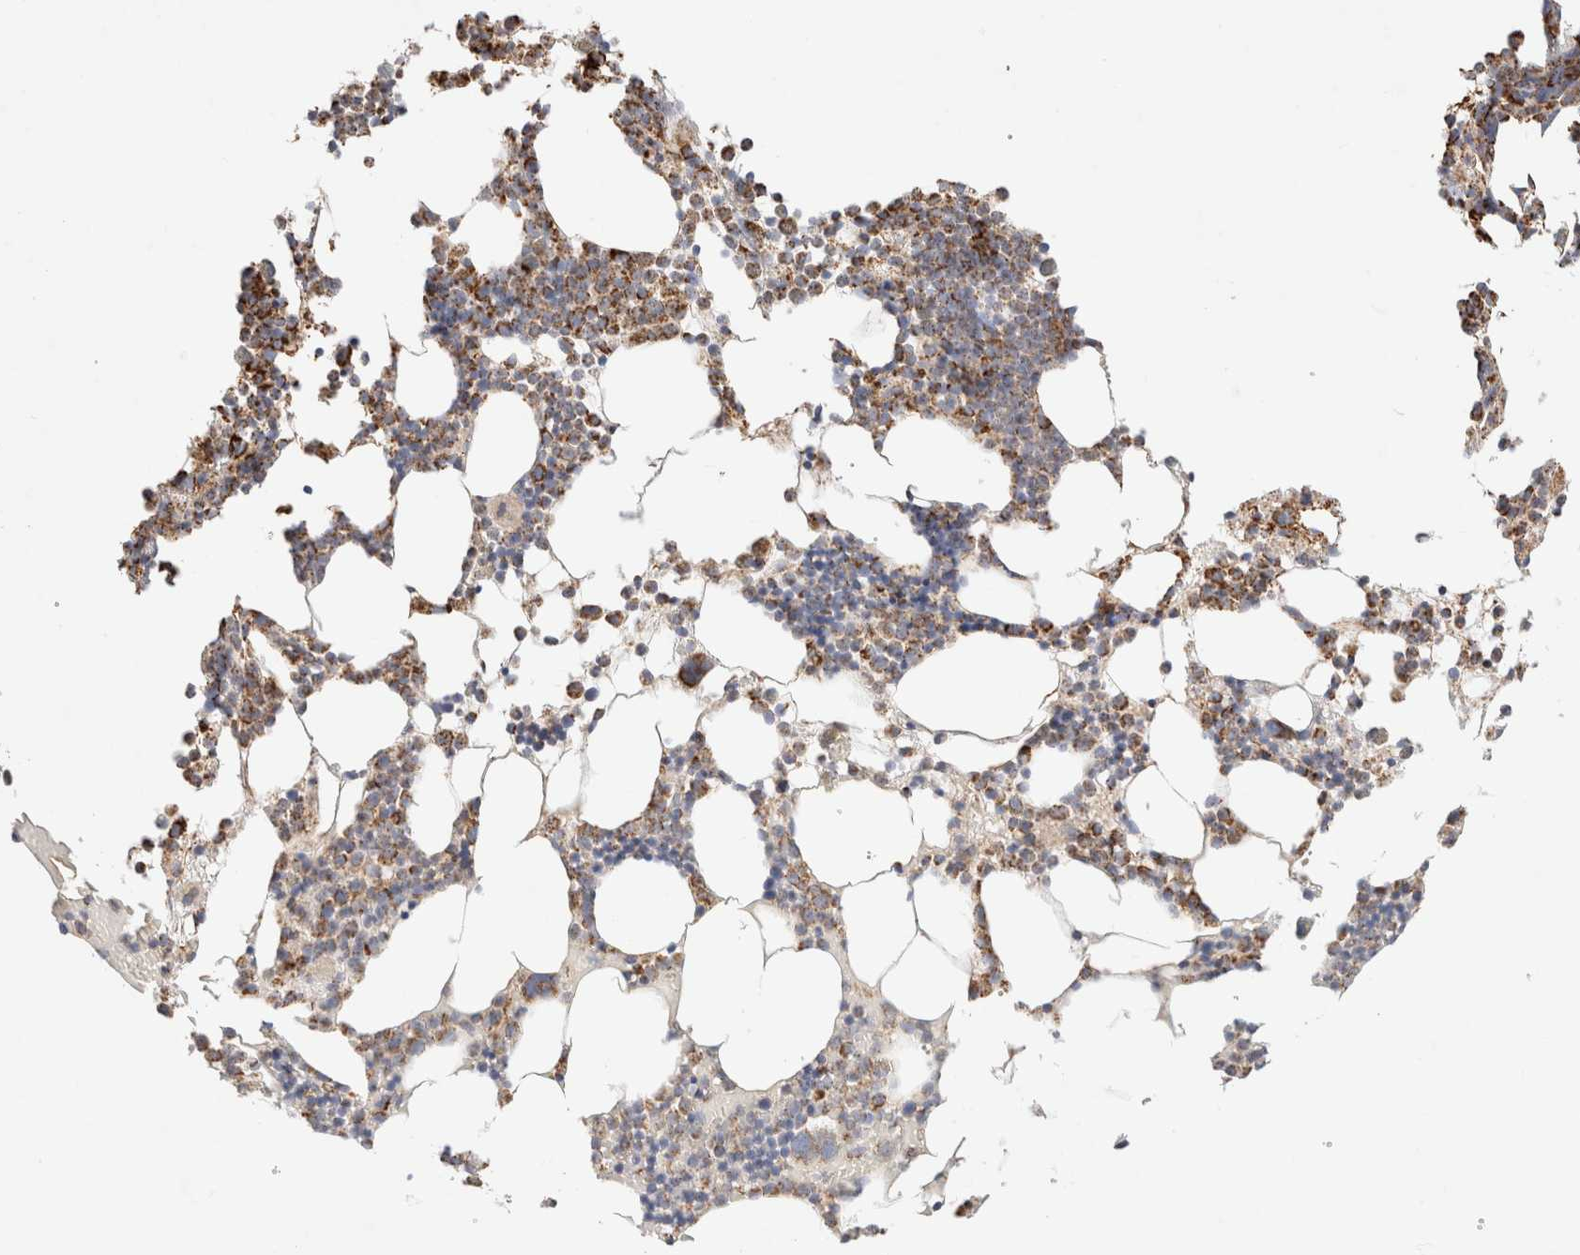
{"staining": {"intensity": "moderate", "quantity": "25%-75%", "location": "cytoplasmic/membranous"}, "tissue": "bone marrow", "cell_type": "Hematopoietic cells", "image_type": "normal", "snomed": [{"axis": "morphology", "description": "Normal tissue, NOS"}, {"axis": "morphology", "description": "Inflammation, NOS"}, {"axis": "topography", "description": "Bone marrow"}], "caption": "Hematopoietic cells exhibit moderate cytoplasmic/membranous positivity in about 25%-75% of cells in unremarkable bone marrow.", "gene": "PHB2", "patient": {"sex": "male", "age": 68}}